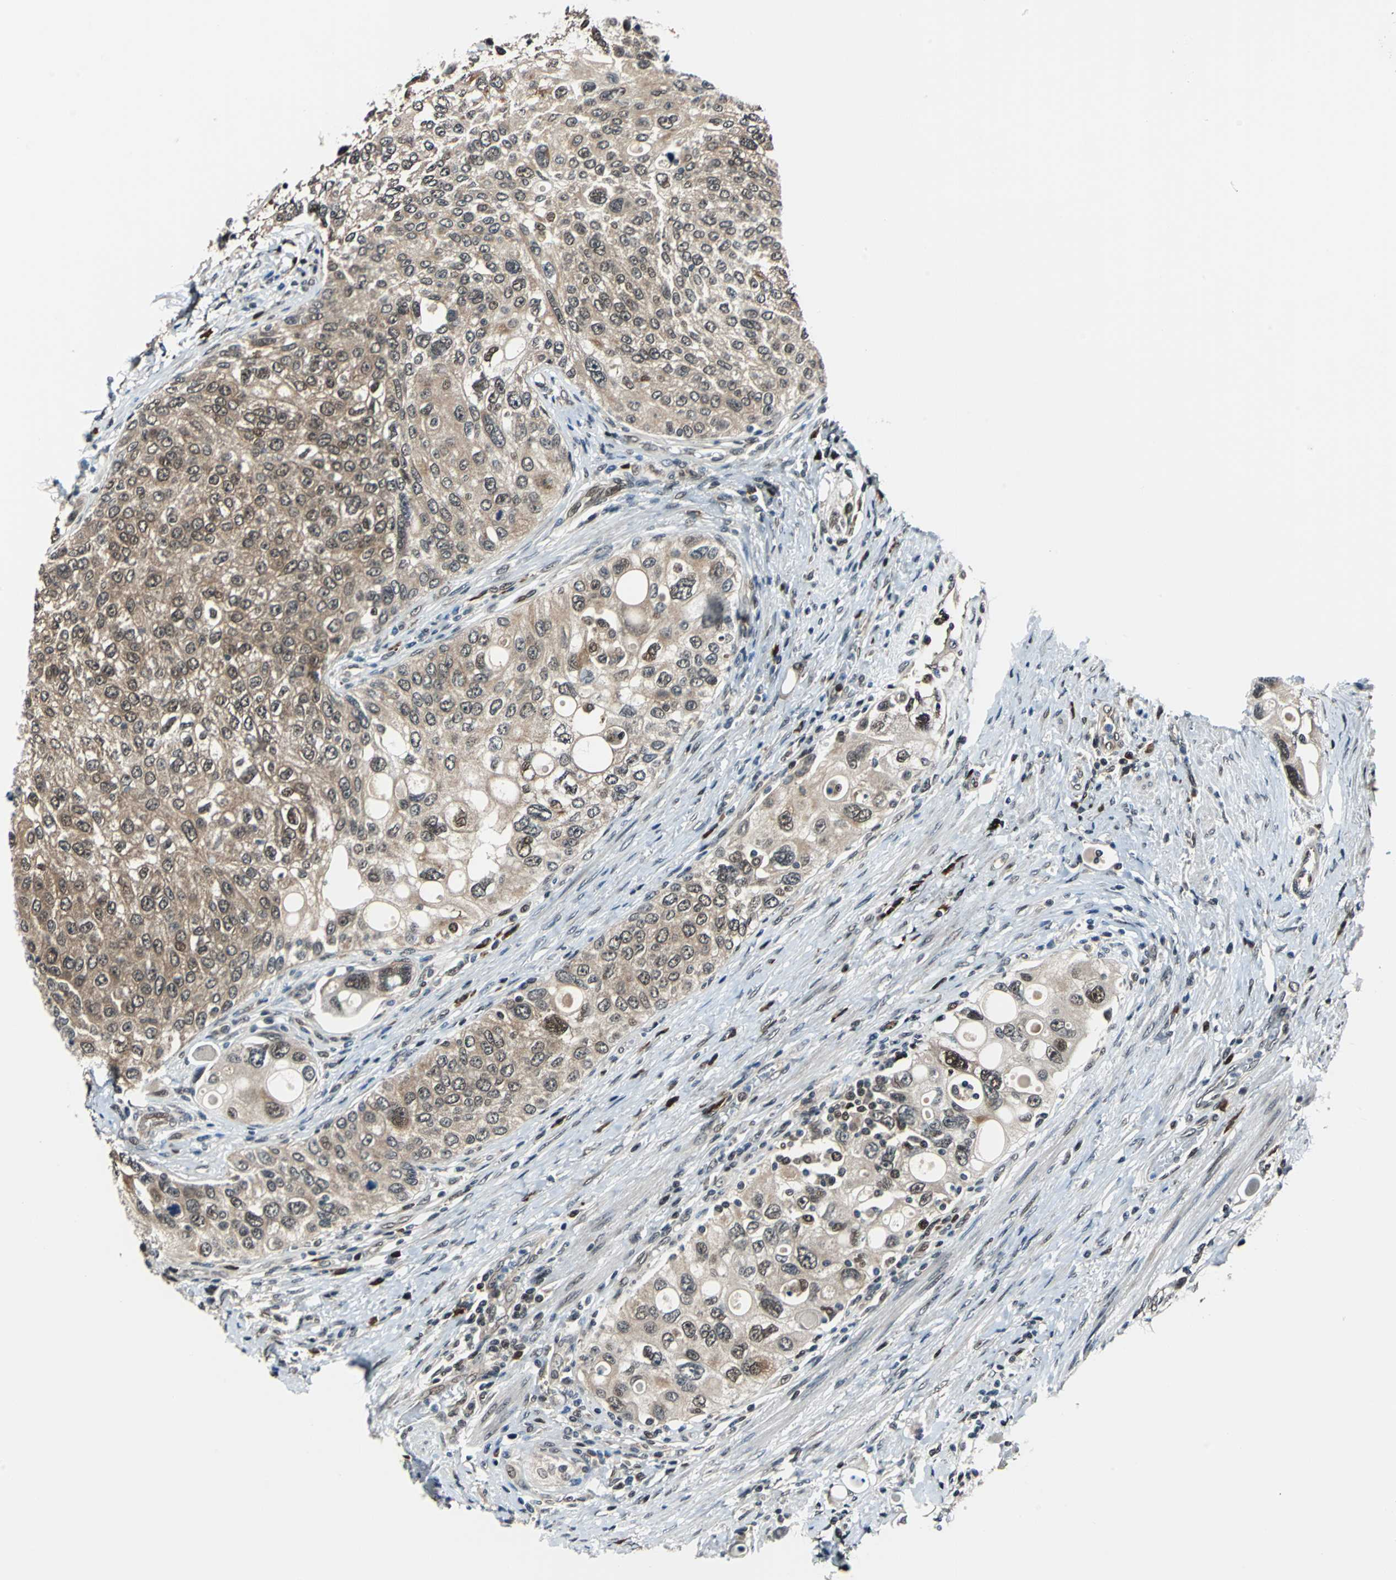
{"staining": {"intensity": "weak", "quantity": ">75%", "location": "cytoplasmic/membranous,nuclear"}, "tissue": "urothelial cancer", "cell_type": "Tumor cells", "image_type": "cancer", "snomed": [{"axis": "morphology", "description": "Urothelial carcinoma, High grade"}, {"axis": "topography", "description": "Urinary bladder"}], "caption": "A photomicrograph of urothelial cancer stained for a protein shows weak cytoplasmic/membranous and nuclear brown staining in tumor cells. Immunohistochemistry stains the protein in brown and the nuclei are stained blue.", "gene": "POLR3K", "patient": {"sex": "female", "age": 56}}